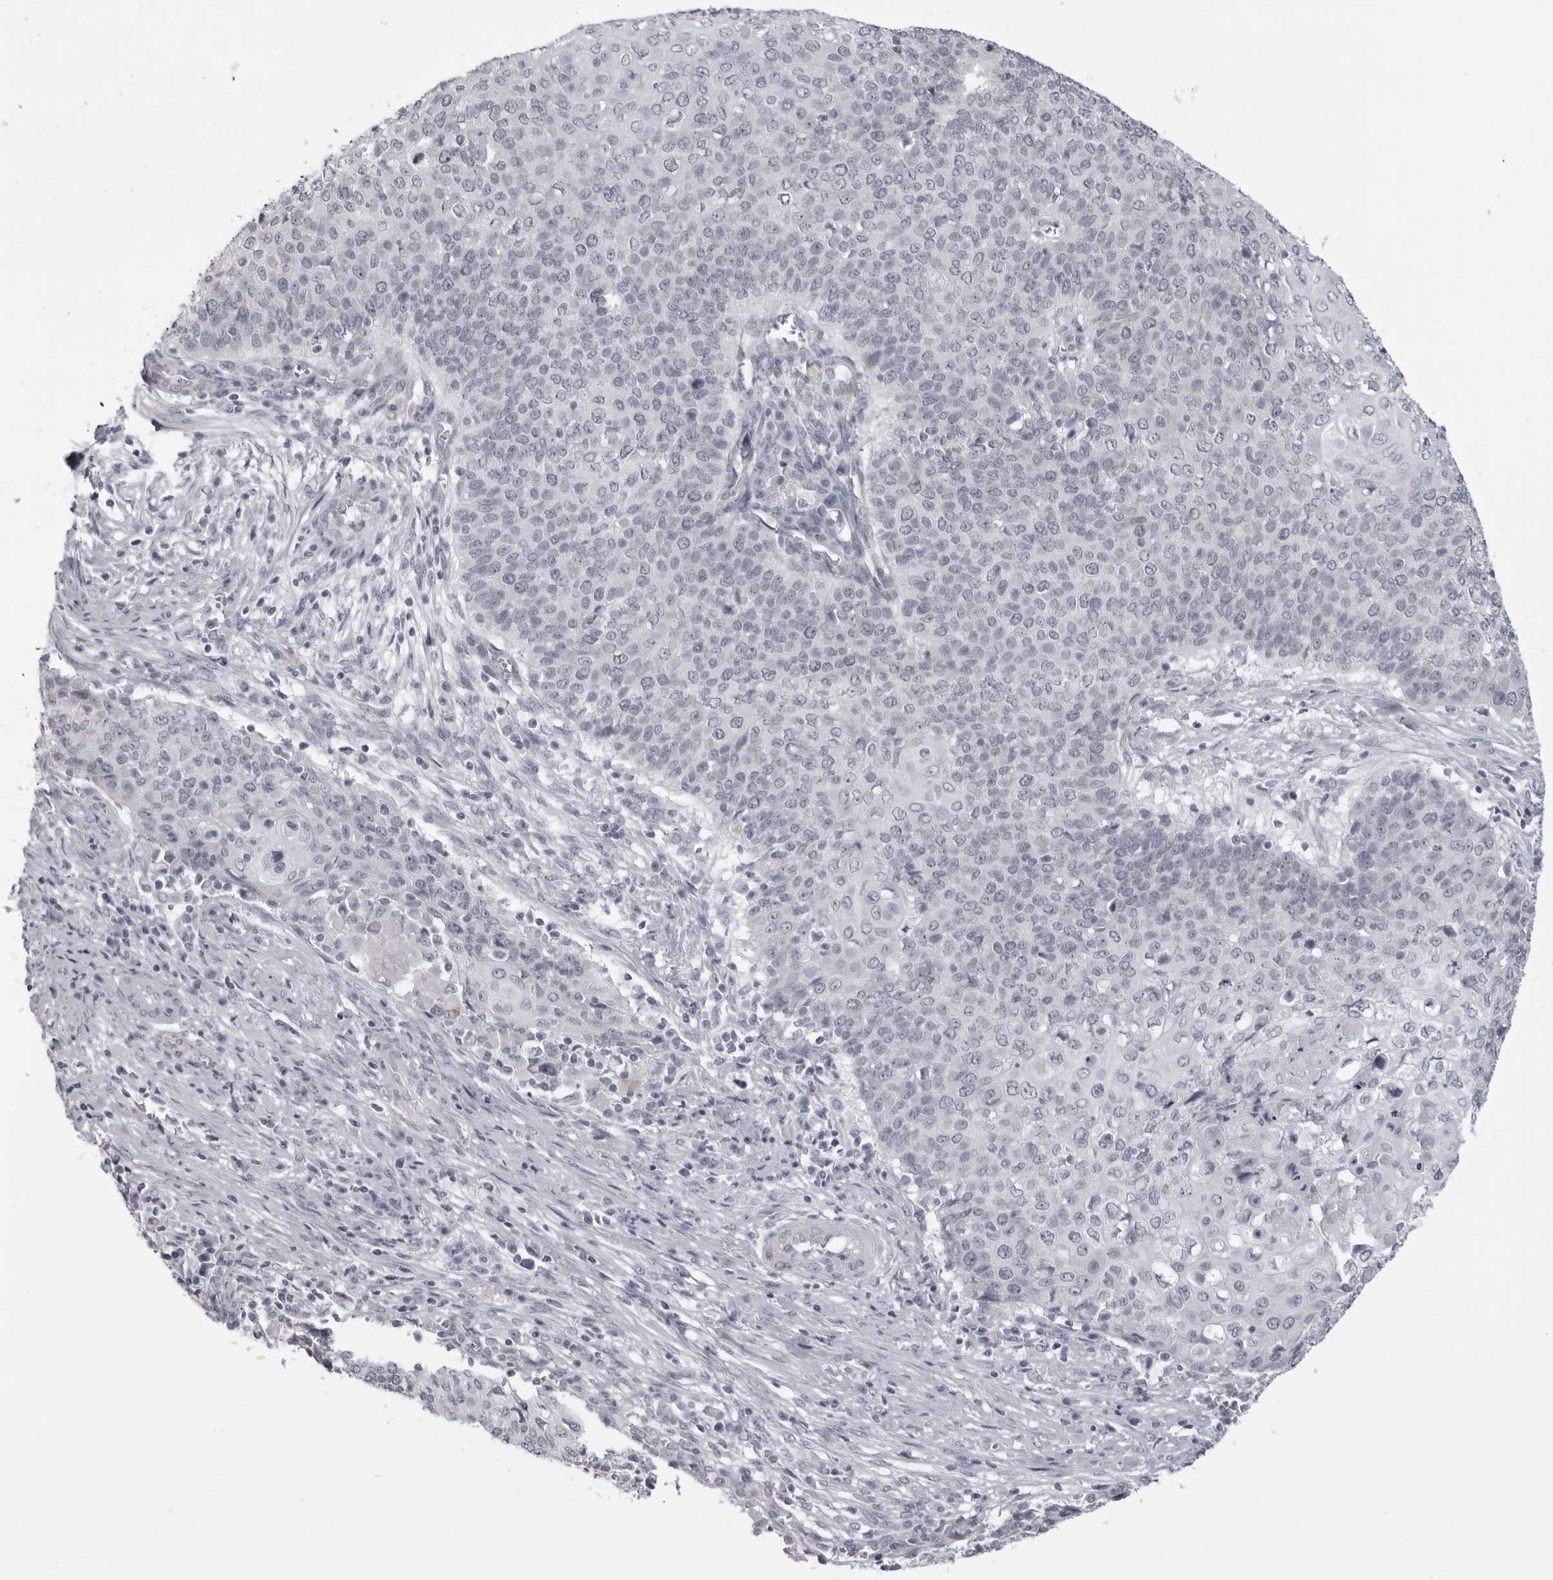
{"staining": {"intensity": "negative", "quantity": "none", "location": "none"}, "tissue": "cervical cancer", "cell_type": "Tumor cells", "image_type": "cancer", "snomed": [{"axis": "morphology", "description": "Squamous cell carcinoma, NOS"}, {"axis": "topography", "description": "Cervix"}], "caption": "Immunohistochemistry (IHC) image of human cervical cancer stained for a protein (brown), which demonstrates no staining in tumor cells.", "gene": "DNALI1", "patient": {"sex": "female", "age": 39}}